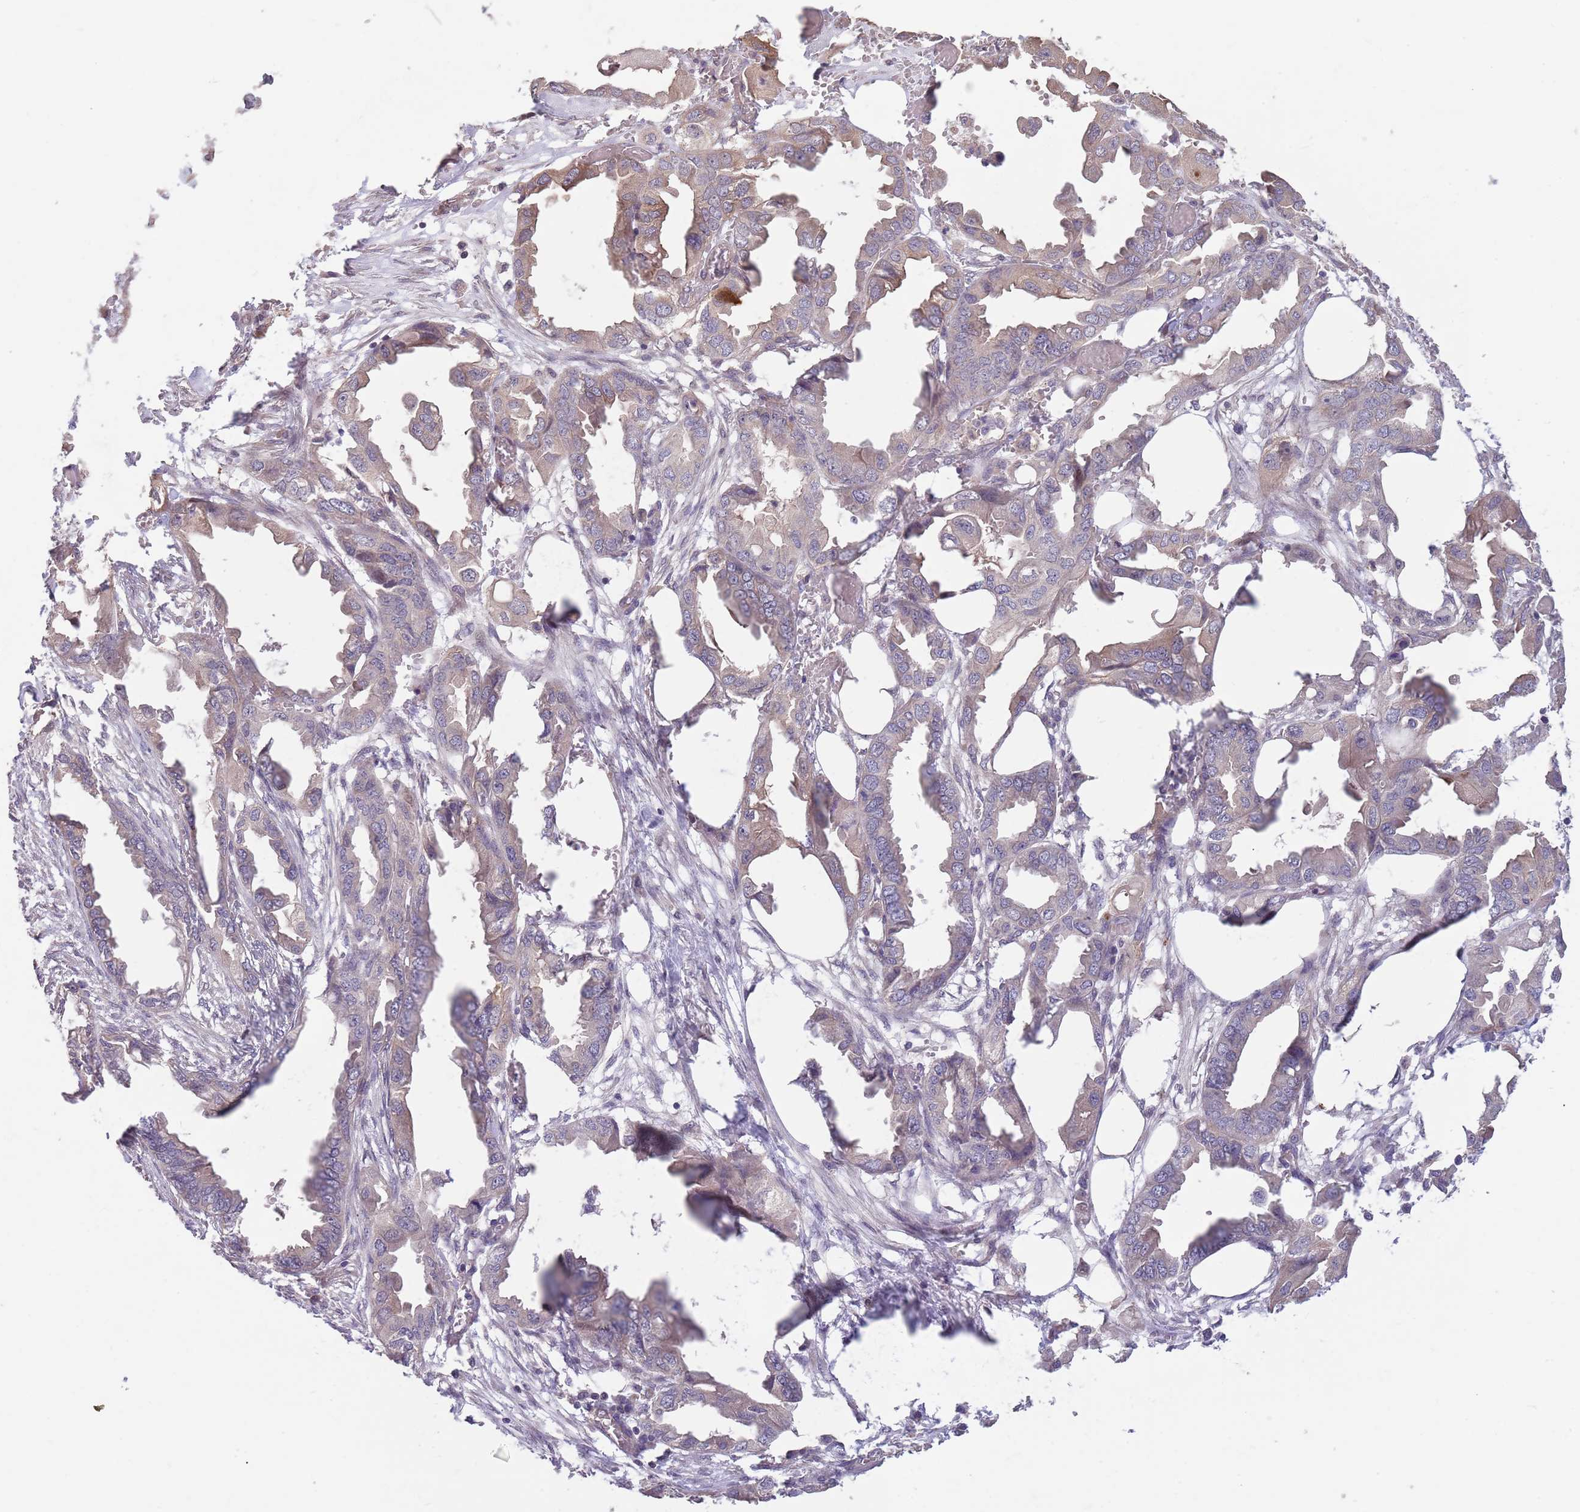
{"staining": {"intensity": "weak", "quantity": ">75%", "location": "cytoplasmic/membranous"}, "tissue": "endometrial cancer", "cell_type": "Tumor cells", "image_type": "cancer", "snomed": [{"axis": "morphology", "description": "Adenocarcinoma, NOS"}, {"axis": "morphology", "description": "Adenocarcinoma, metastatic, NOS"}, {"axis": "topography", "description": "Adipose tissue"}, {"axis": "topography", "description": "Endometrium"}], "caption": "Endometrial cancer was stained to show a protein in brown. There is low levels of weak cytoplasmic/membranous positivity in about >75% of tumor cells.", "gene": "MEI1", "patient": {"sex": "female", "age": 67}}